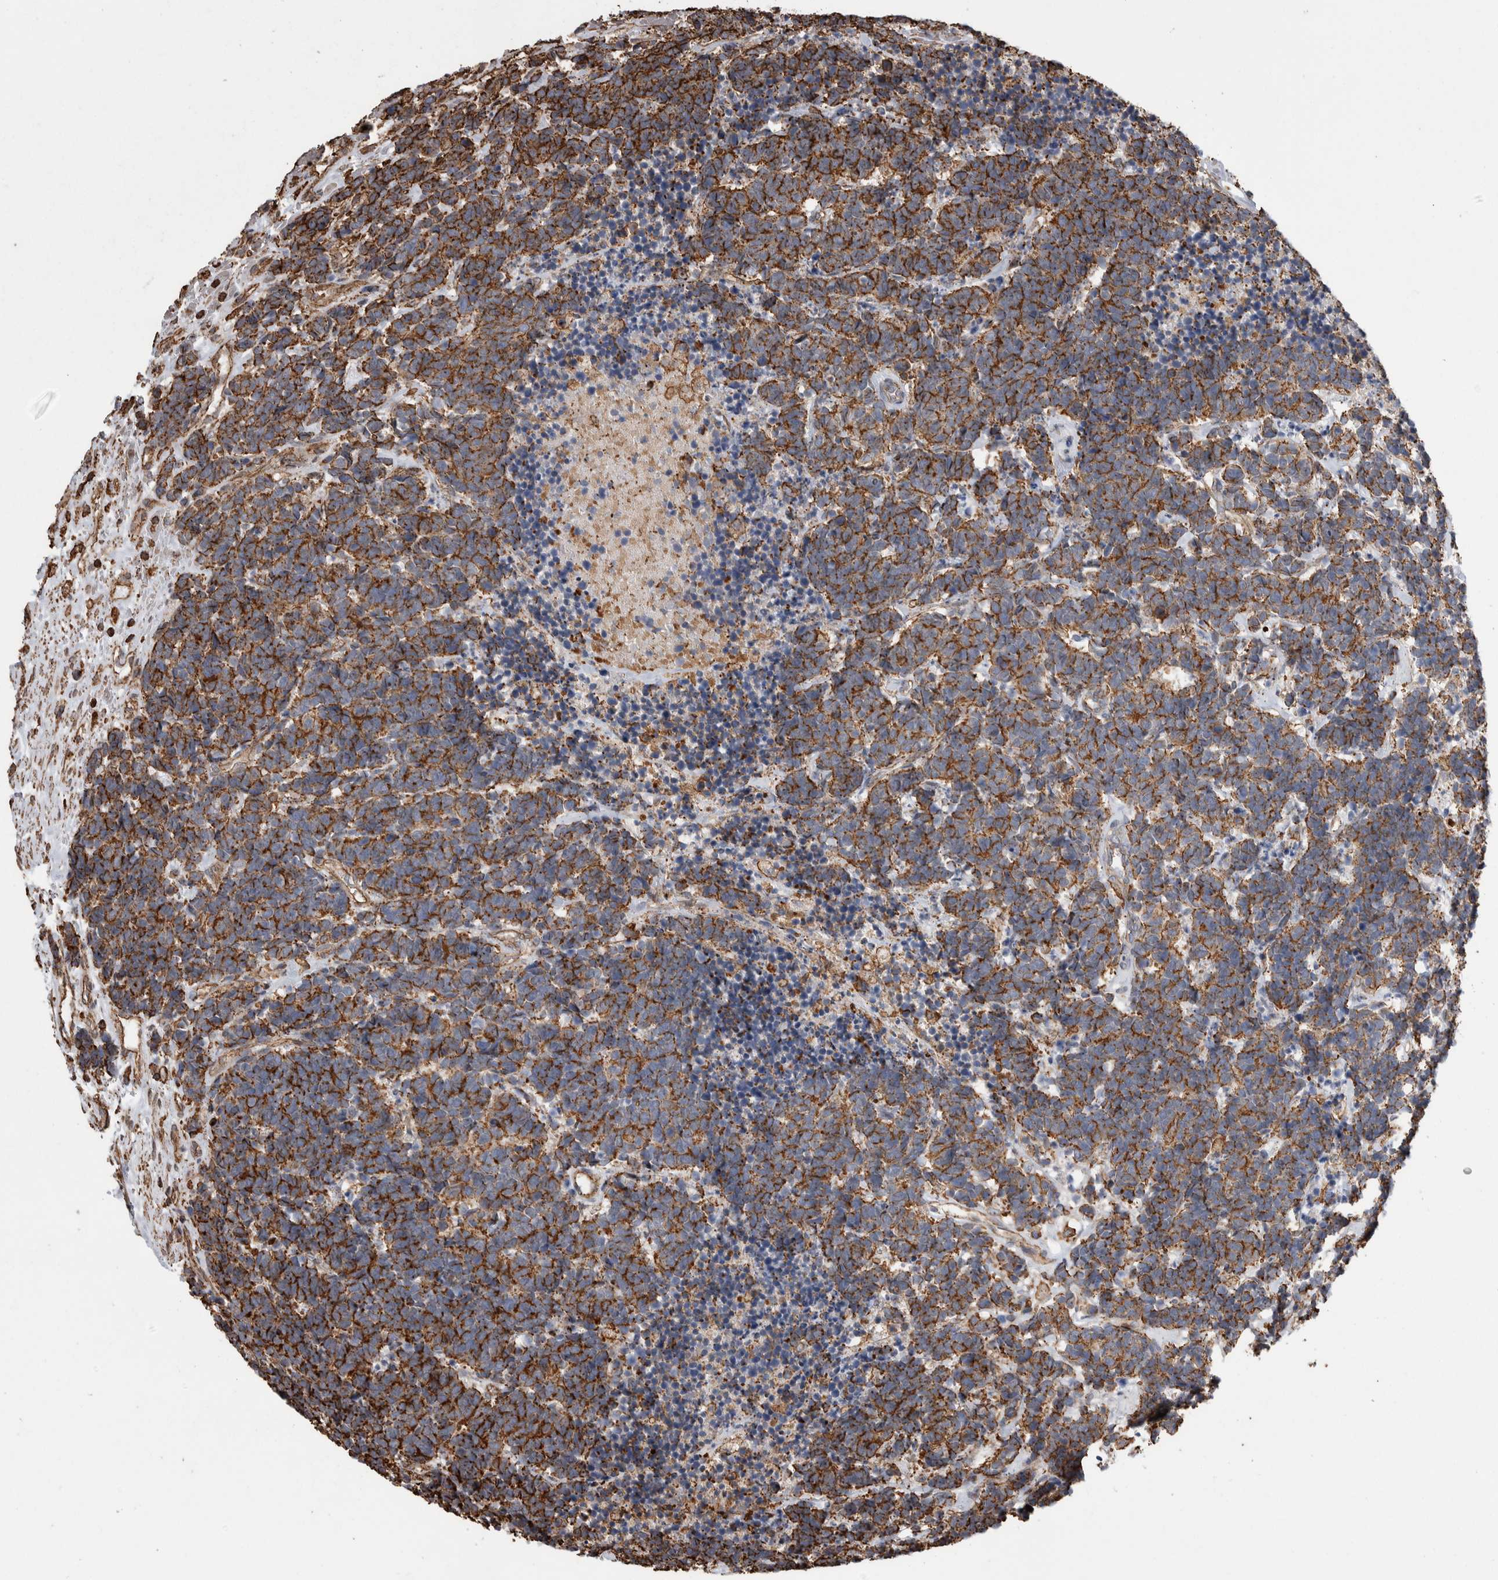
{"staining": {"intensity": "moderate", "quantity": ">75%", "location": "cytoplasmic/membranous"}, "tissue": "carcinoid", "cell_type": "Tumor cells", "image_type": "cancer", "snomed": [{"axis": "morphology", "description": "Carcinoma, NOS"}, {"axis": "morphology", "description": "Carcinoid, malignant, NOS"}, {"axis": "topography", "description": "Urinary bladder"}], "caption": "The histopathology image exhibits a brown stain indicating the presence of a protein in the cytoplasmic/membranous of tumor cells in carcinoid.", "gene": "ENPP2", "patient": {"sex": "male", "age": 57}}